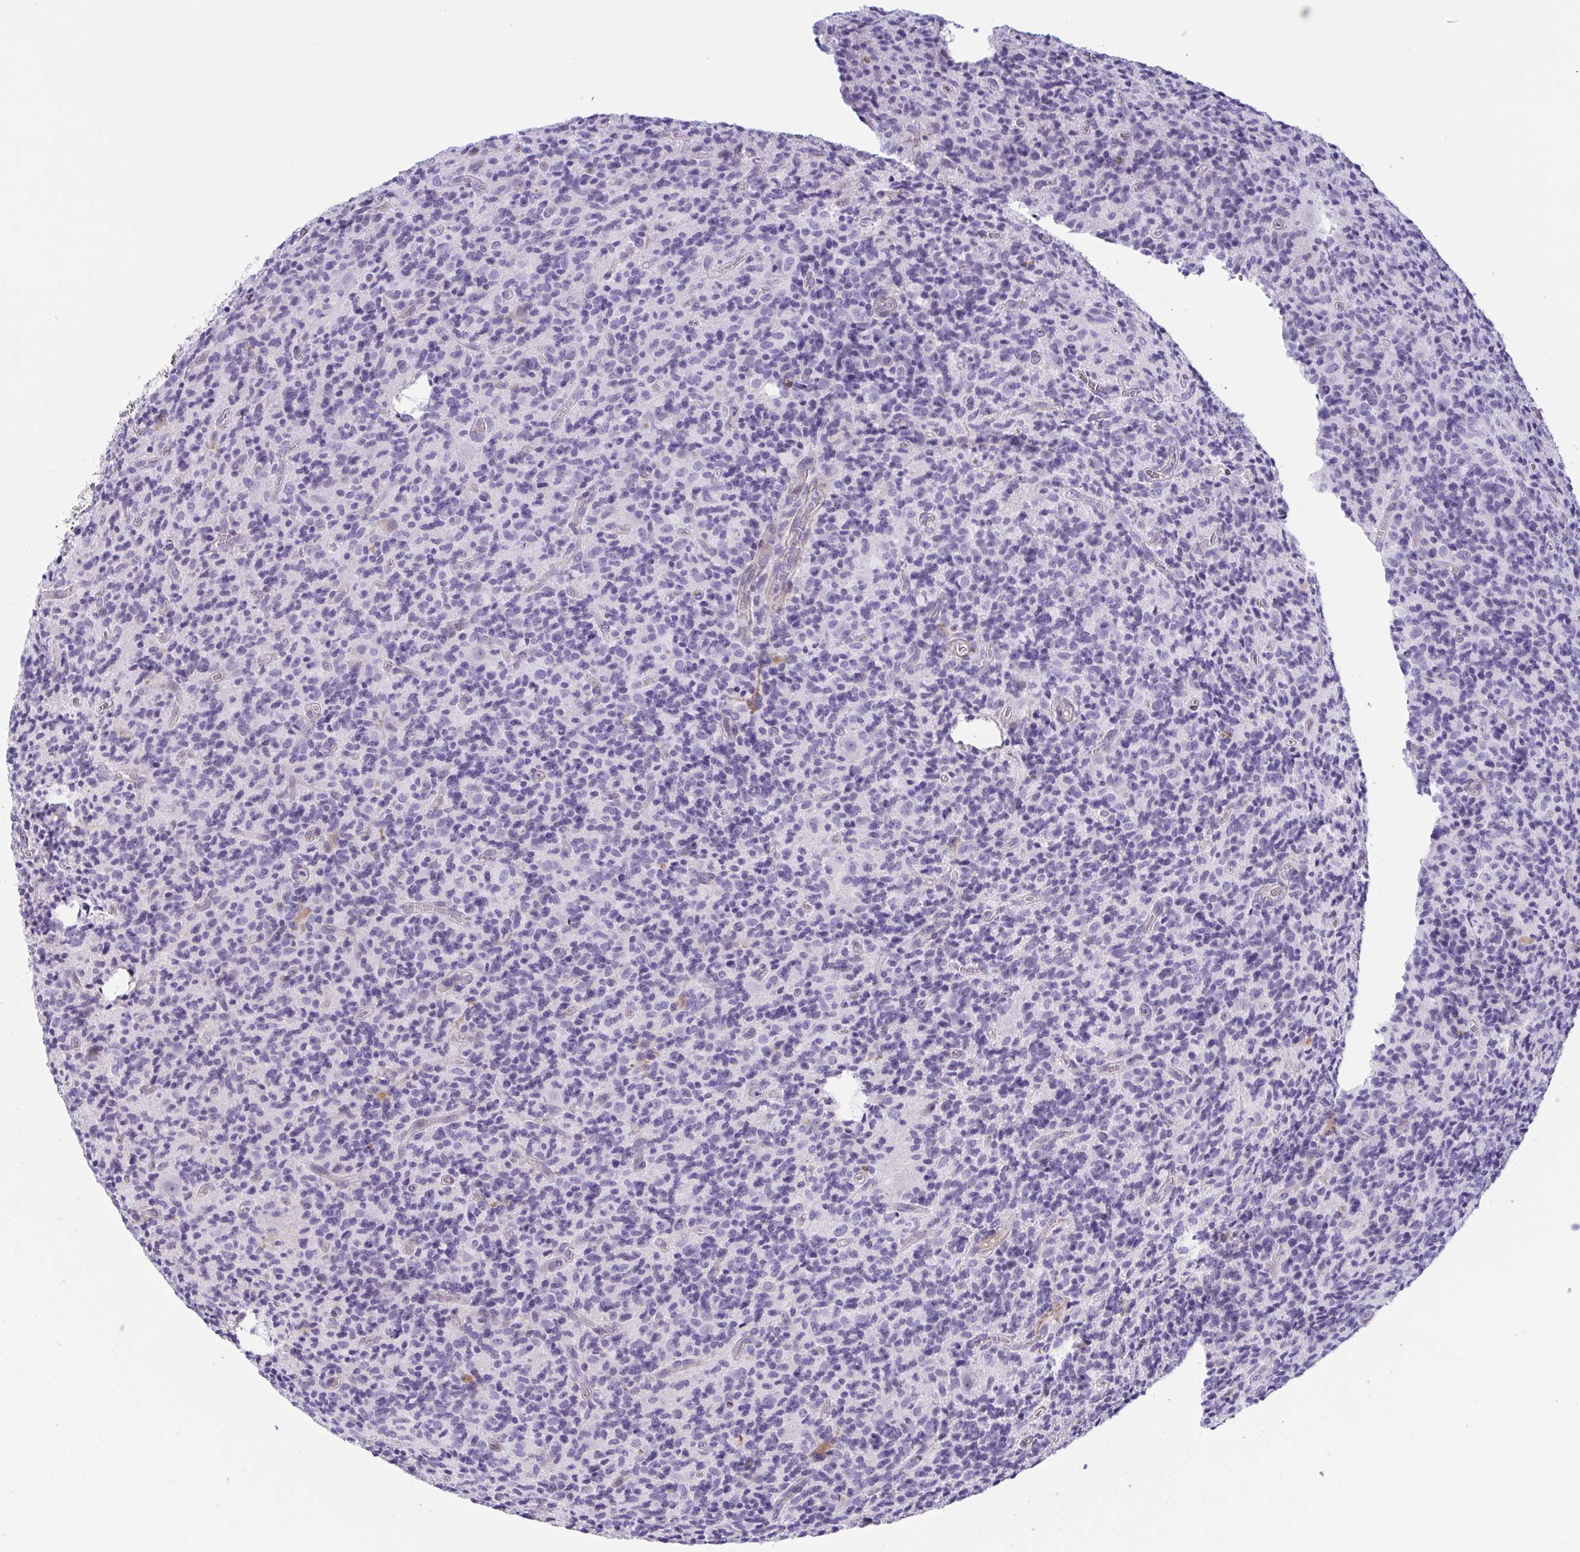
{"staining": {"intensity": "negative", "quantity": "none", "location": "none"}, "tissue": "glioma", "cell_type": "Tumor cells", "image_type": "cancer", "snomed": [{"axis": "morphology", "description": "Glioma, malignant, High grade"}, {"axis": "topography", "description": "Brain"}], "caption": "Tumor cells are negative for brown protein staining in malignant glioma (high-grade).", "gene": "OR5P3", "patient": {"sex": "male", "age": 76}}